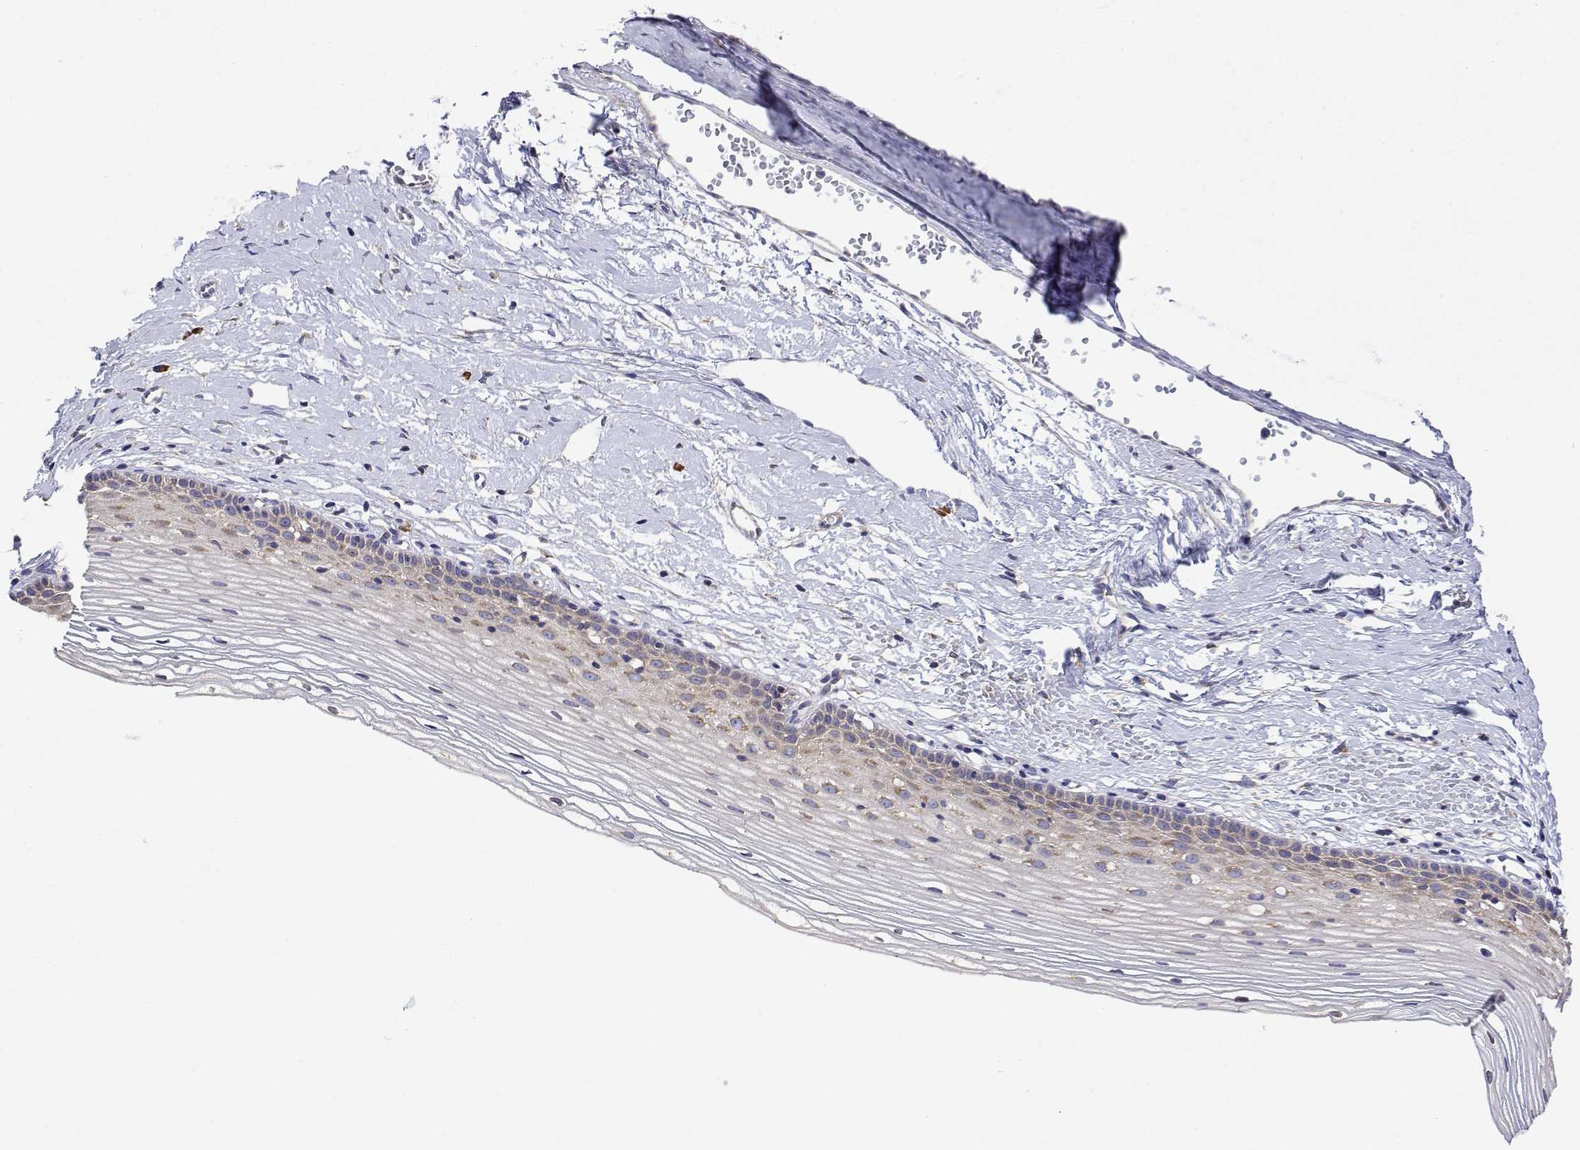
{"staining": {"intensity": "weak", "quantity": "25%-75%", "location": "cytoplasmic/membranous"}, "tissue": "cervix", "cell_type": "Glandular cells", "image_type": "normal", "snomed": [{"axis": "morphology", "description": "Normal tissue, NOS"}, {"axis": "topography", "description": "Cervix"}], "caption": "Immunohistochemistry (IHC) micrograph of benign cervix: human cervix stained using IHC shows low levels of weak protein expression localized specifically in the cytoplasmic/membranous of glandular cells, appearing as a cytoplasmic/membranous brown color.", "gene": "EEF1G", "patient": {"sex": "female", "age": 40}}